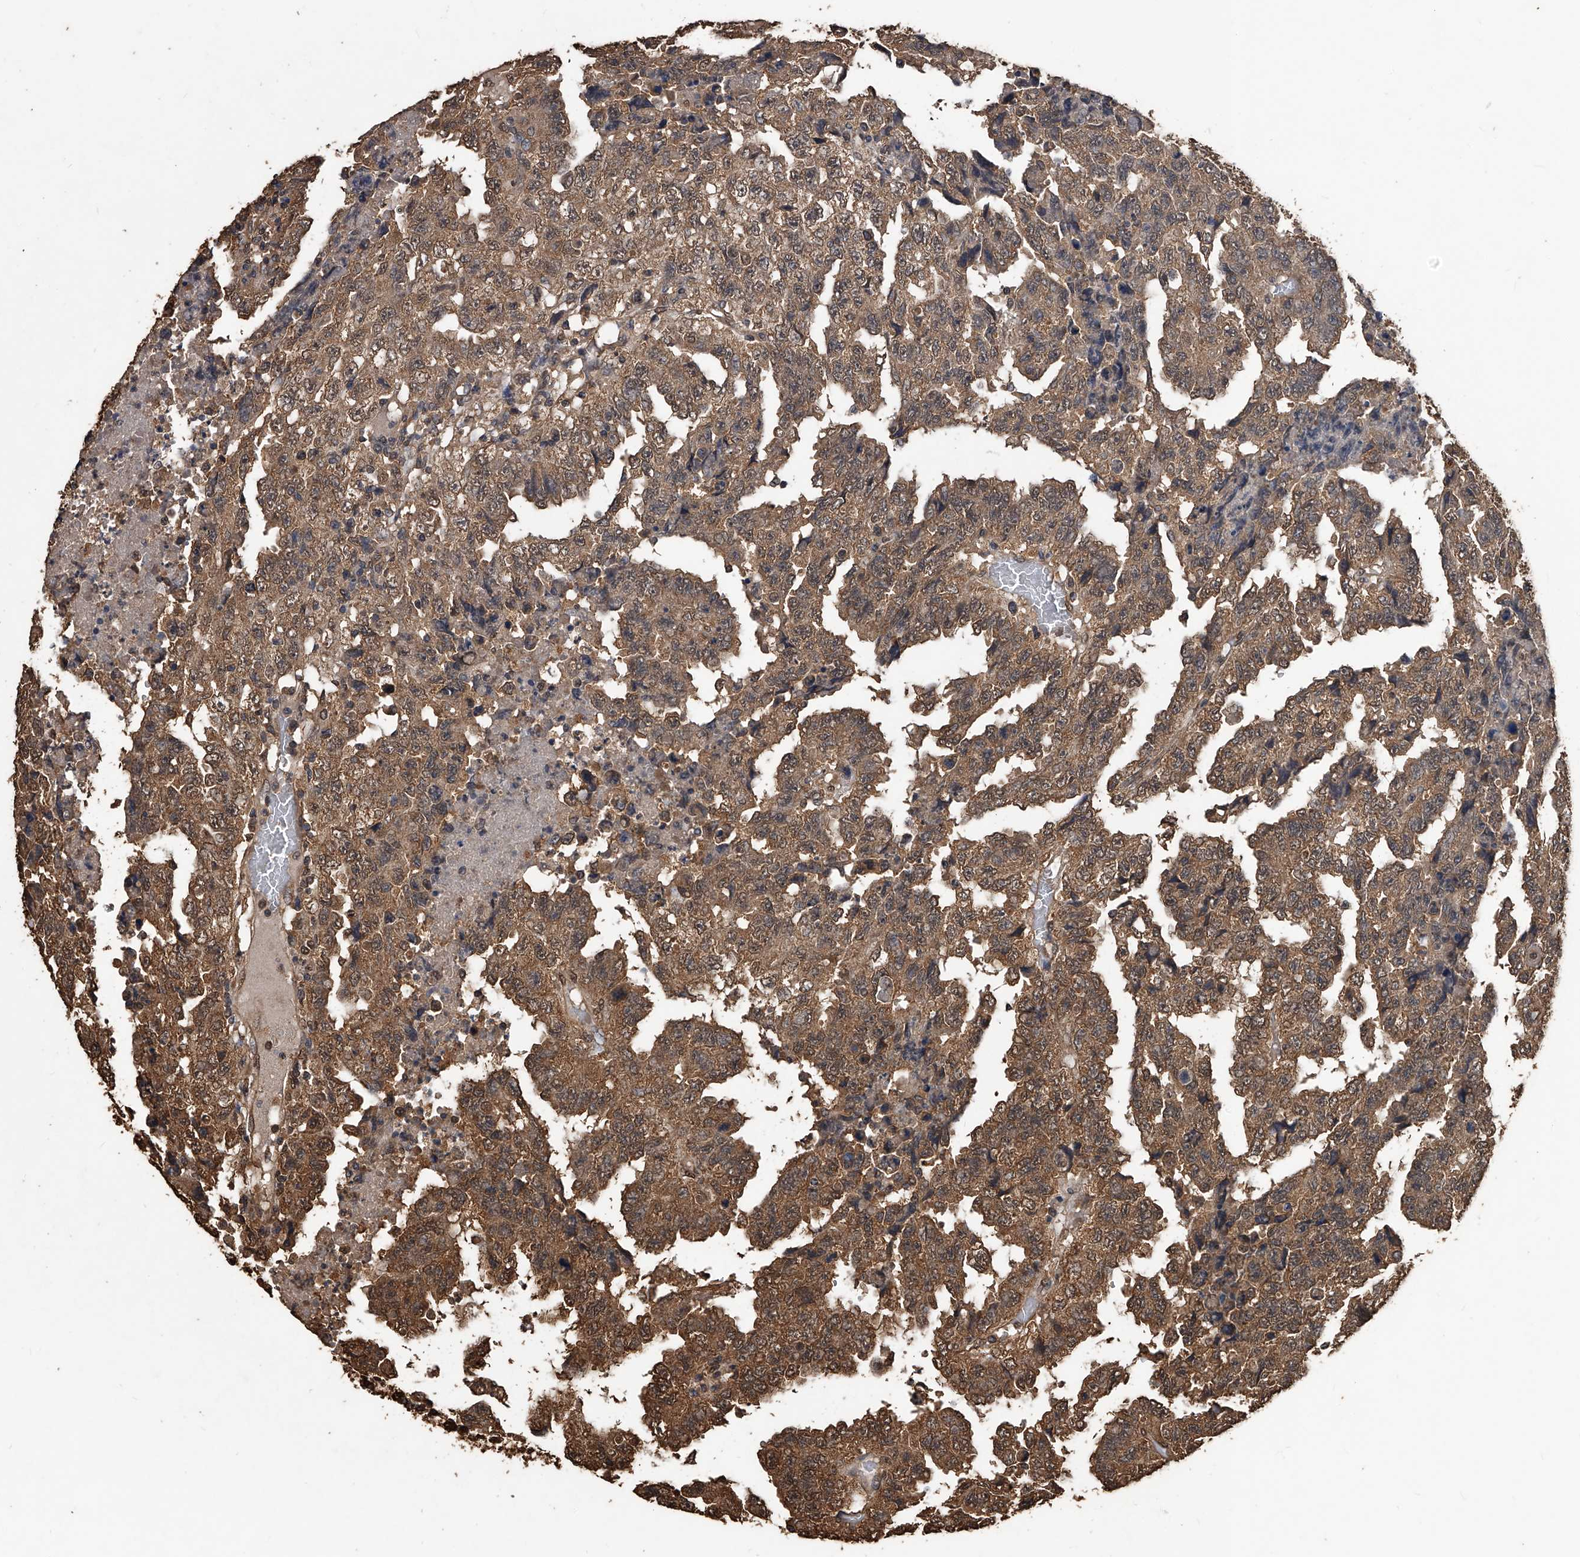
{"staining": {"intensity": "moderate", "quantity": ">75%", "location": "cytoplasmic/membranous,nuclear"}, "tissue": "testis cancer", "cell_type": "Tumor cells", "image_type": "cancer", "snomed": [{"axis": "morphology", "description": "Necrosis, NOS"}, {"axis": "morphology", "description": "Carcinoma, Embryonal, NOS"}, {"axis": "topography", "description": "Testis"}], "caption": "Protein expression analysis of testis cancer reveals moderate cytoplasmic/membranous and nuclear staining in approximately >75% of tumor cells.", "gene": "FBXL4", "patient": {"sex": "male", "age": 19}}